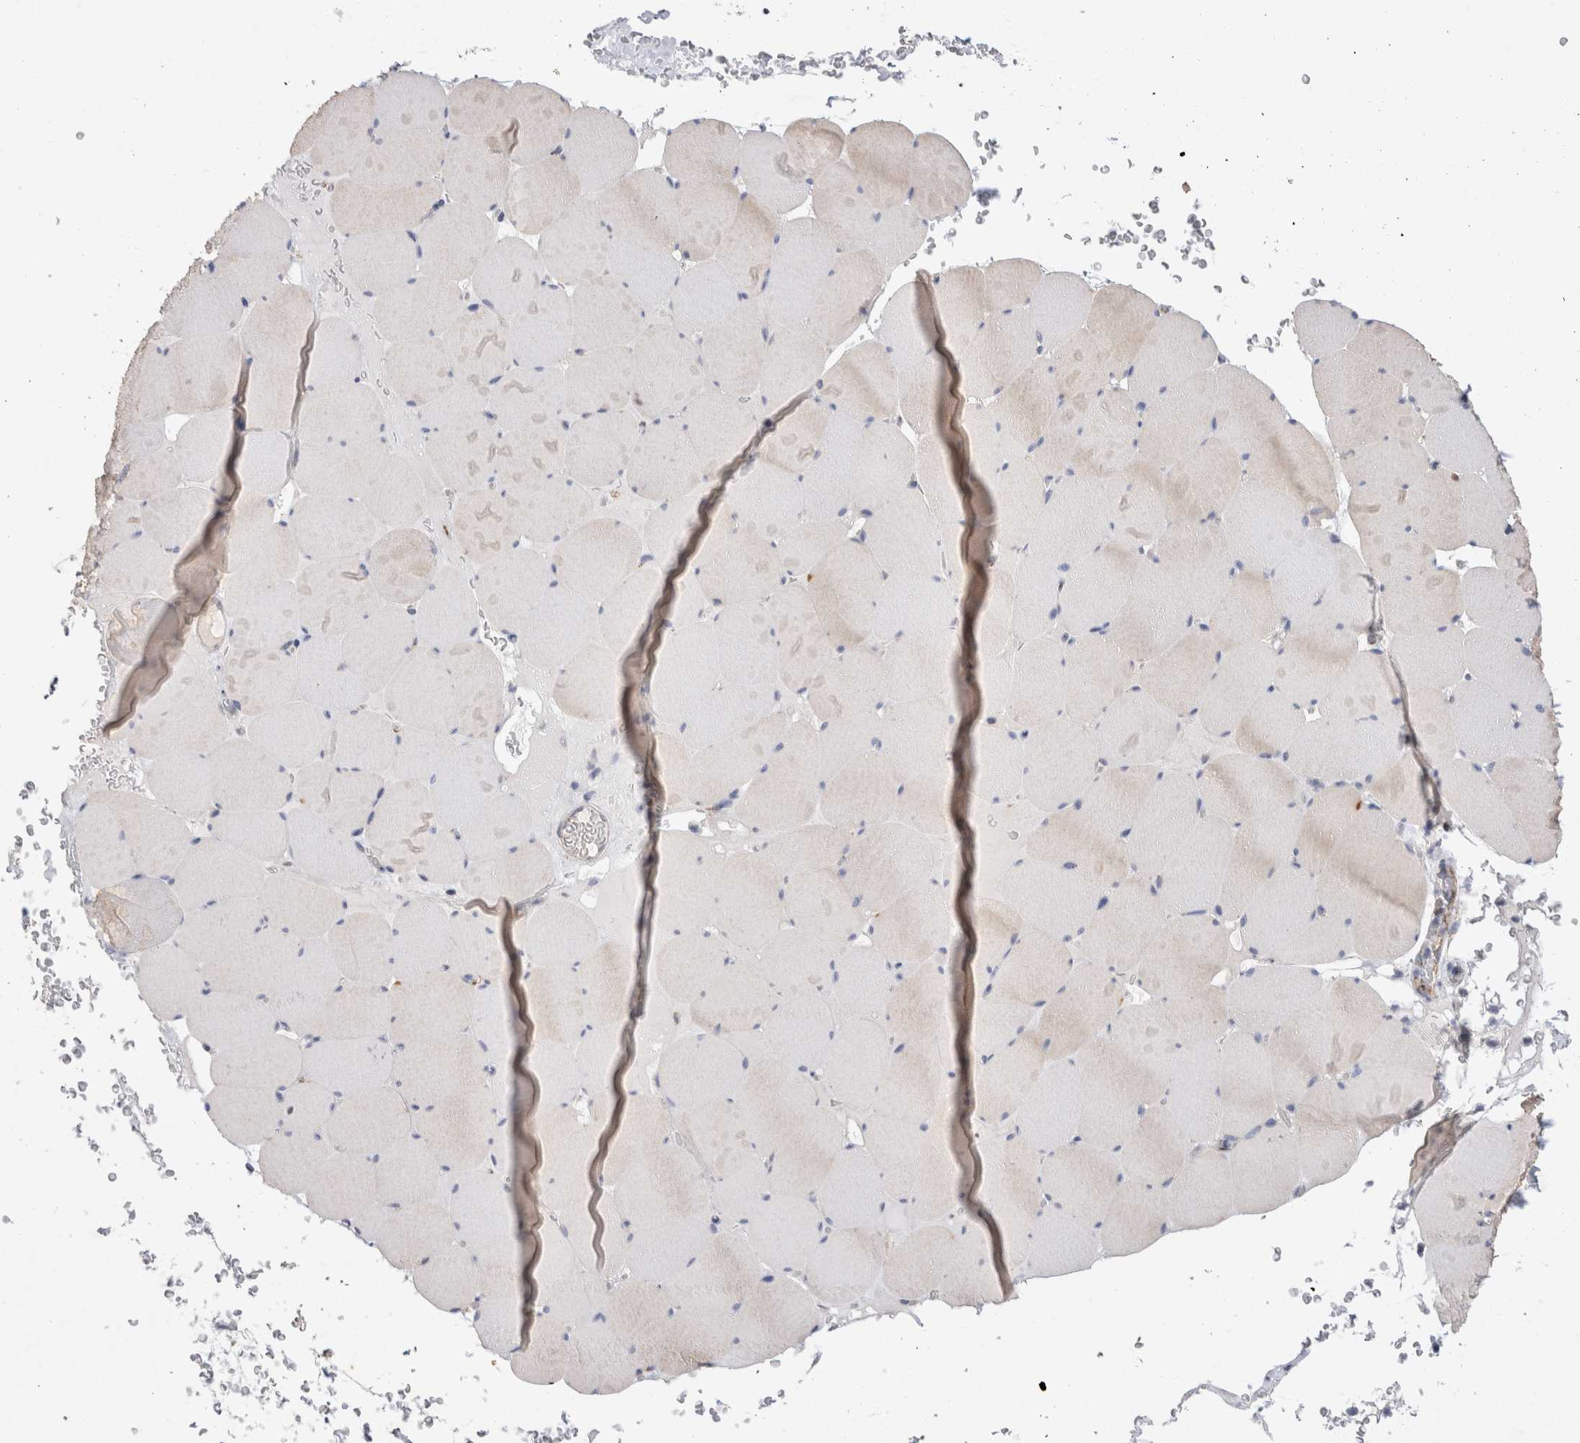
{"staining": {"intensity": "negative", "quantity": "none", "location": "none"}, "tissue": "skeletal muscle", "cell_type": "Myocytes", "image_type": "normal", "snomed": [{"axis": "morphology", "description": "Normal tissue, NOS"}, {"axis": "topography", "description": "Skeletal muscle"}], "caption": "The histopathology image exhibits no significant expression in myocytes of skeletal muscle.", "gene": "IARS2", "patient": {"sex": "male", "age": 62}}